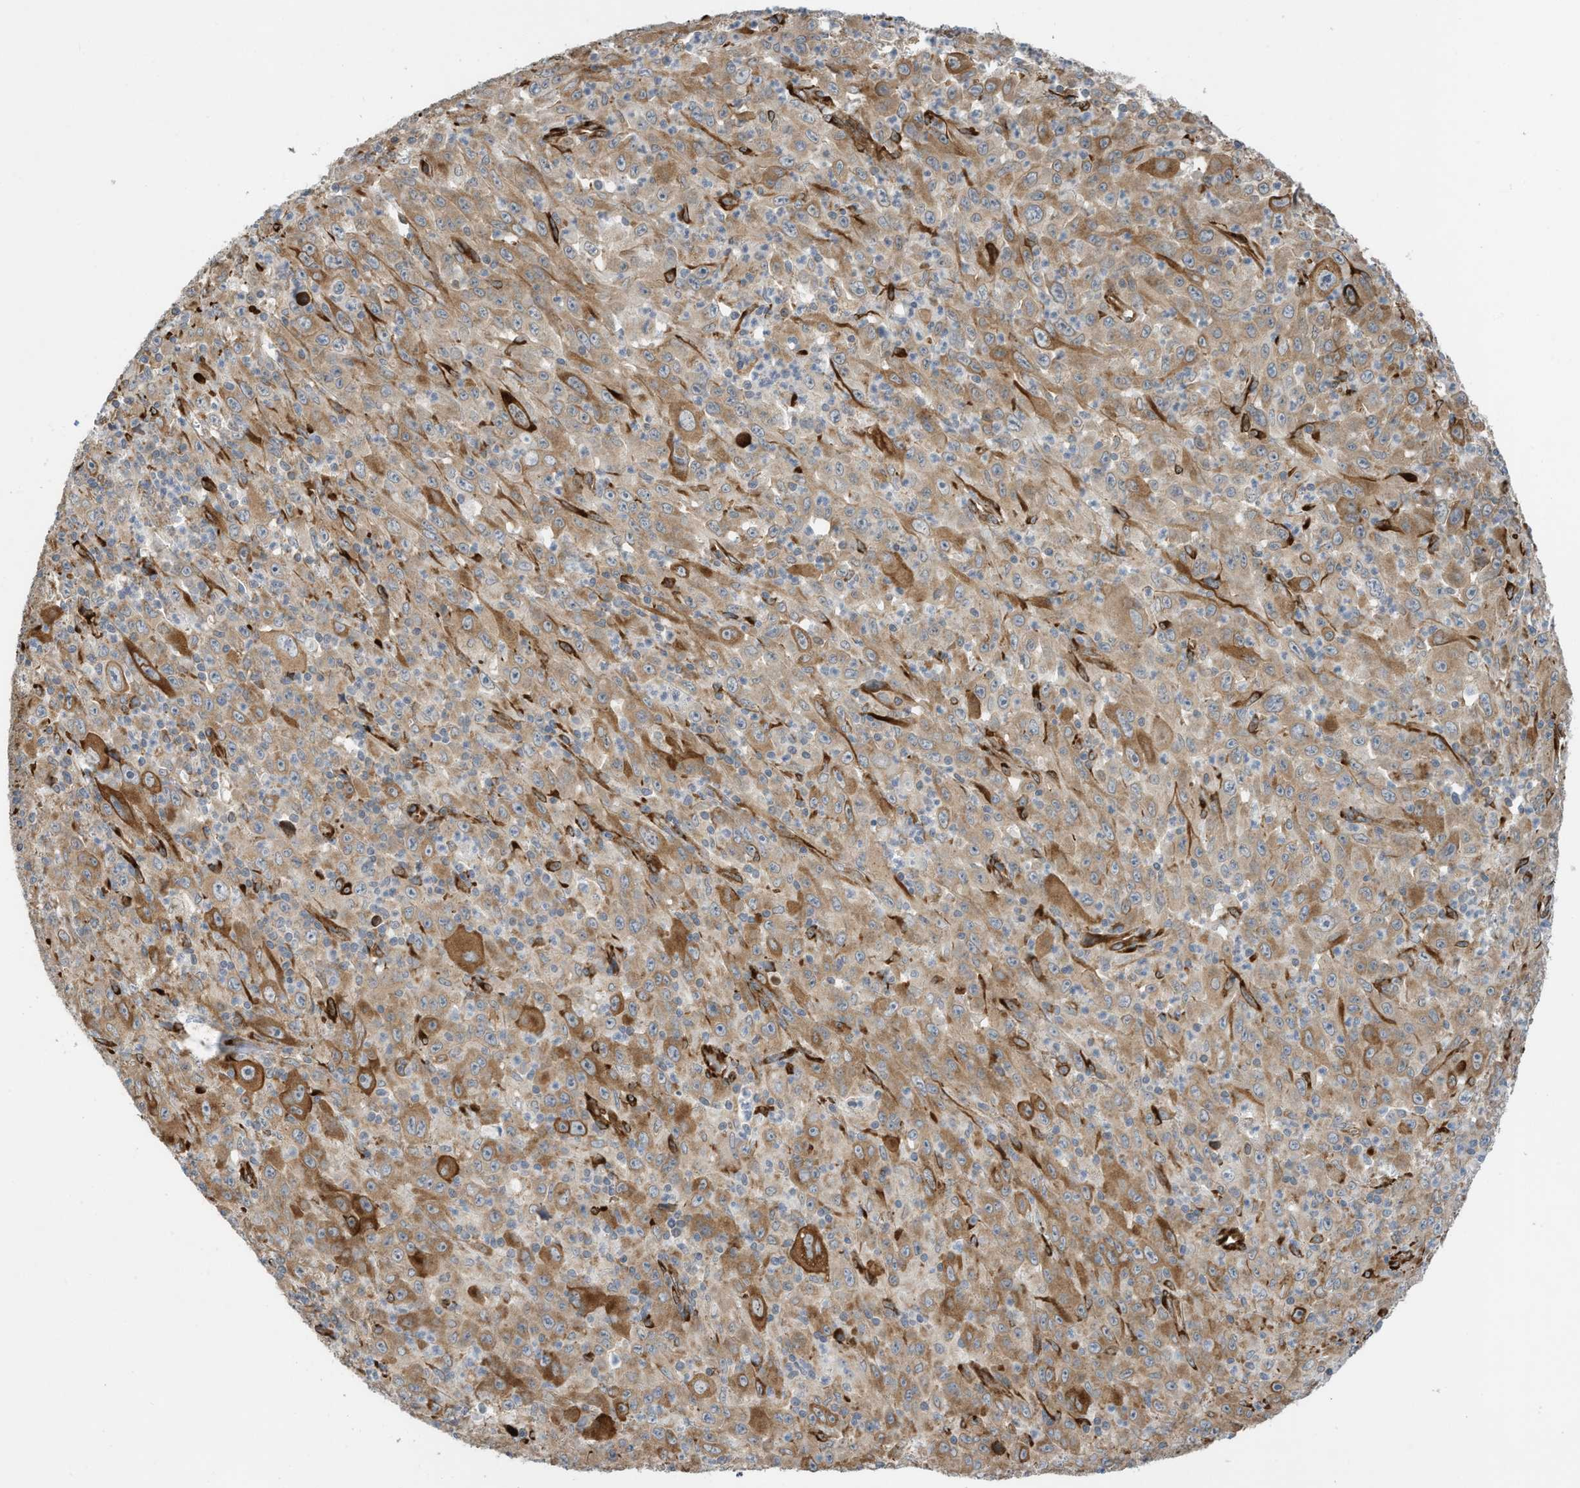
{"staining": {"intensity": "moderate", "quantity": ">75%", "location": "cytoplasmic/membranous"}, "tissue": "melanoma", "cell_type": "Tumor cells", "image_type": "cancer", "snomed": [{"axis": "morphology", "description": "Malignant melanoma, Metastatic site"}, {"axis": "topography", "description": "Skin"}], "caption": "A micrograph showing moderate cytoplasmic/membranous expression in about >75% of tumor cells in malignant melanoma (metastatic site), as visualized by brown immunohistochemical staining.", "gene": "ZBTB45", "patient": {"sex": "female", "age": 56}}